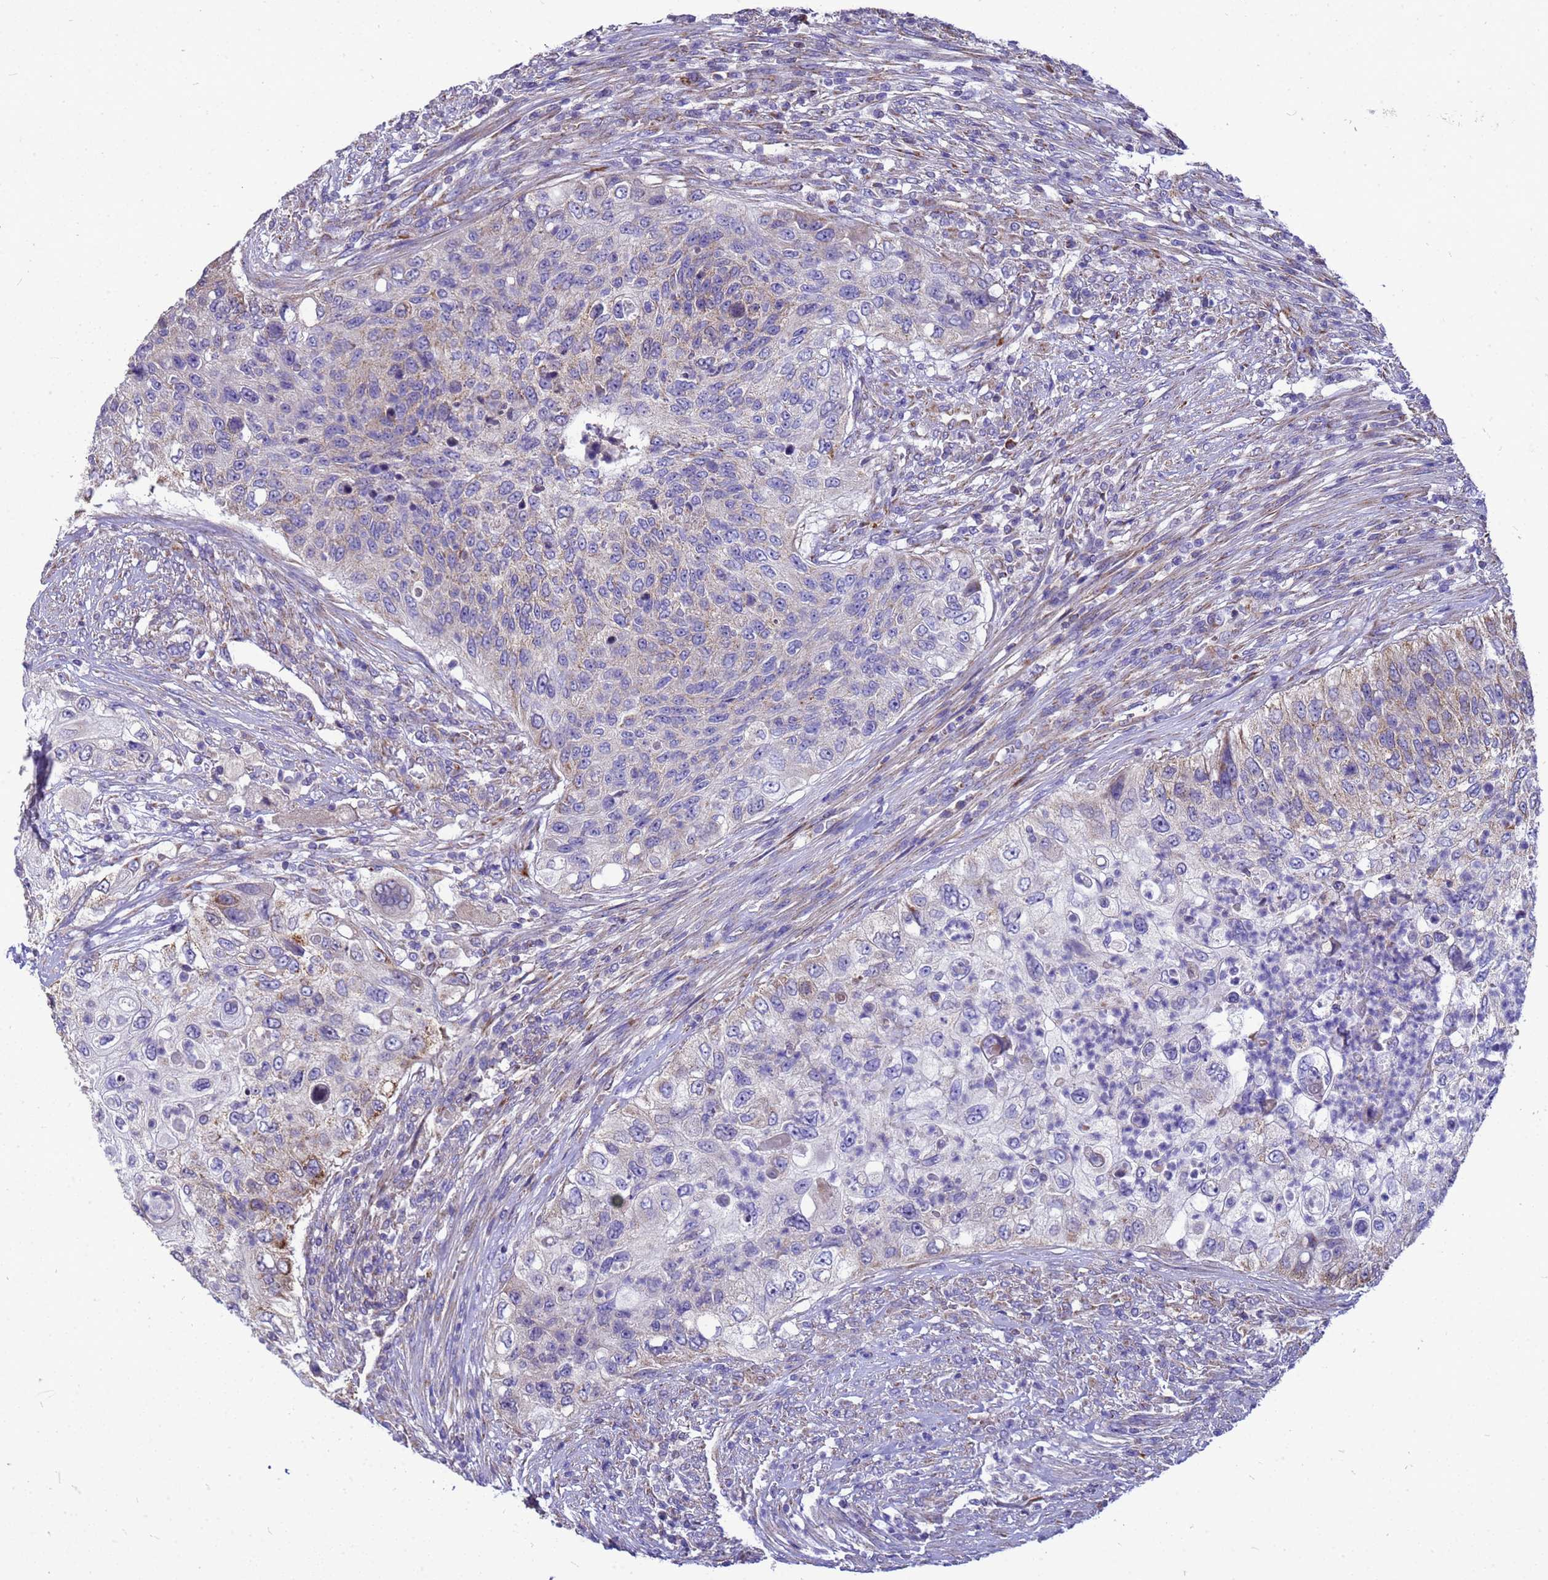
{"staining": {"intensity": "weak", "quantity": "<25%", "location": "cytoplasmic/membranous"}, "tissue": "urothelial cancer", "cell_type": "Tumor cells", "image_type": "cancer", "snomed": [{"axis": "morphology", "description": "Urothelial carcinoma, High grade"}, {"axis": "topography", "description": "Urinary bladder"}], "caption": "Tumor cells show no significant protein staining in urothelial cancer.", "gene": "CMC4", "patient": {"sex": "female", "age": 60}}